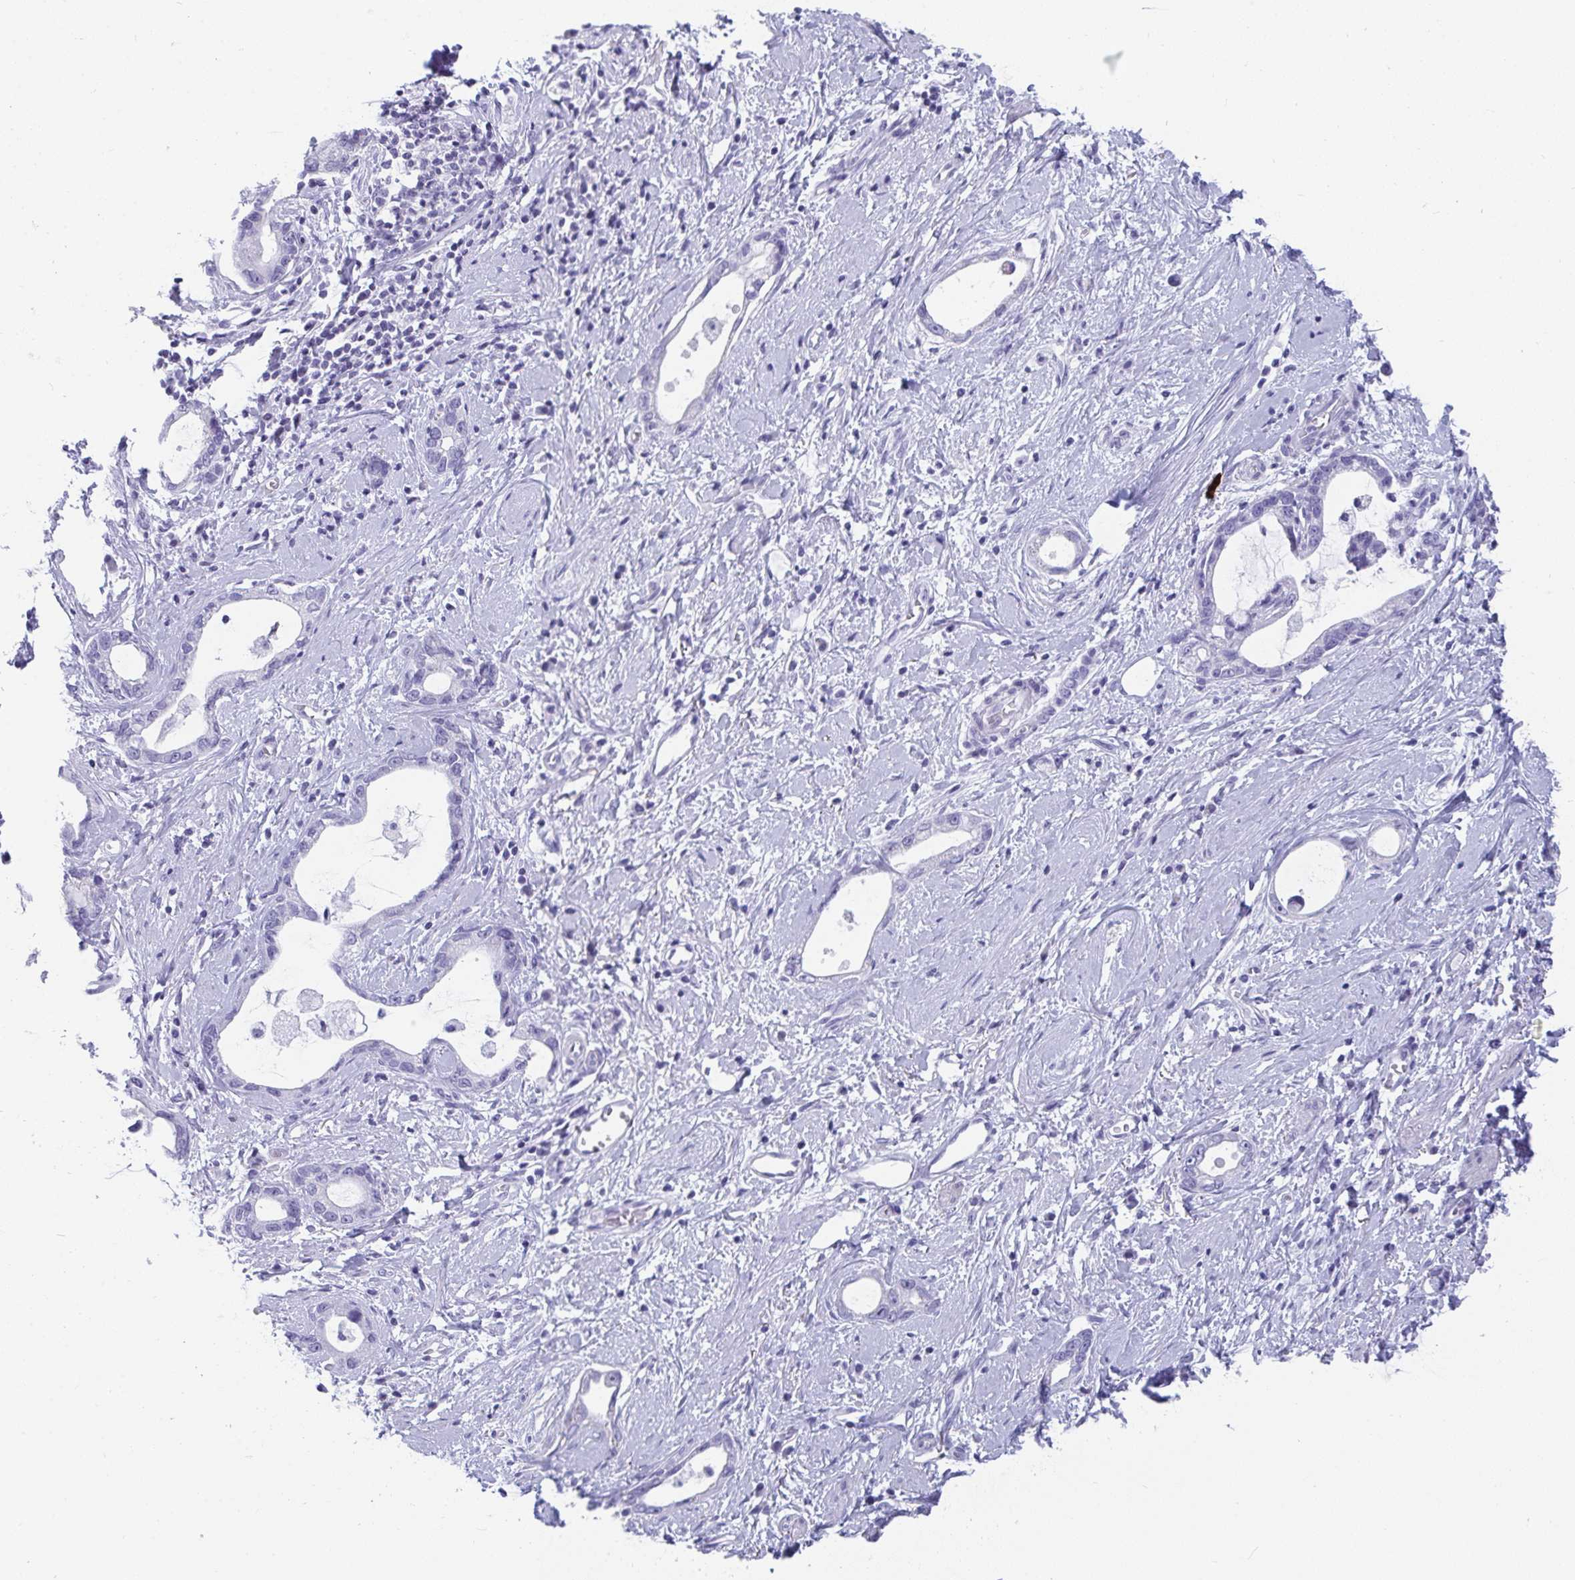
{"staining": {"intensity": "negative", "quantity": "none", "location": "none"}, "tissue": "stomach cancer", "cell_type": "Tumor cells", "image_type": "cancer", "snomed": [{"axis": "morphology", "description": "Adenocarcinoma, NOS"}, {"axis": "topography", "description": "Stomach"}], "caption": "There is no significant expression in tumor cells of stomach cancer.", "gene": "BMAL2", "patient": {"sex": "male", "age": 55}}